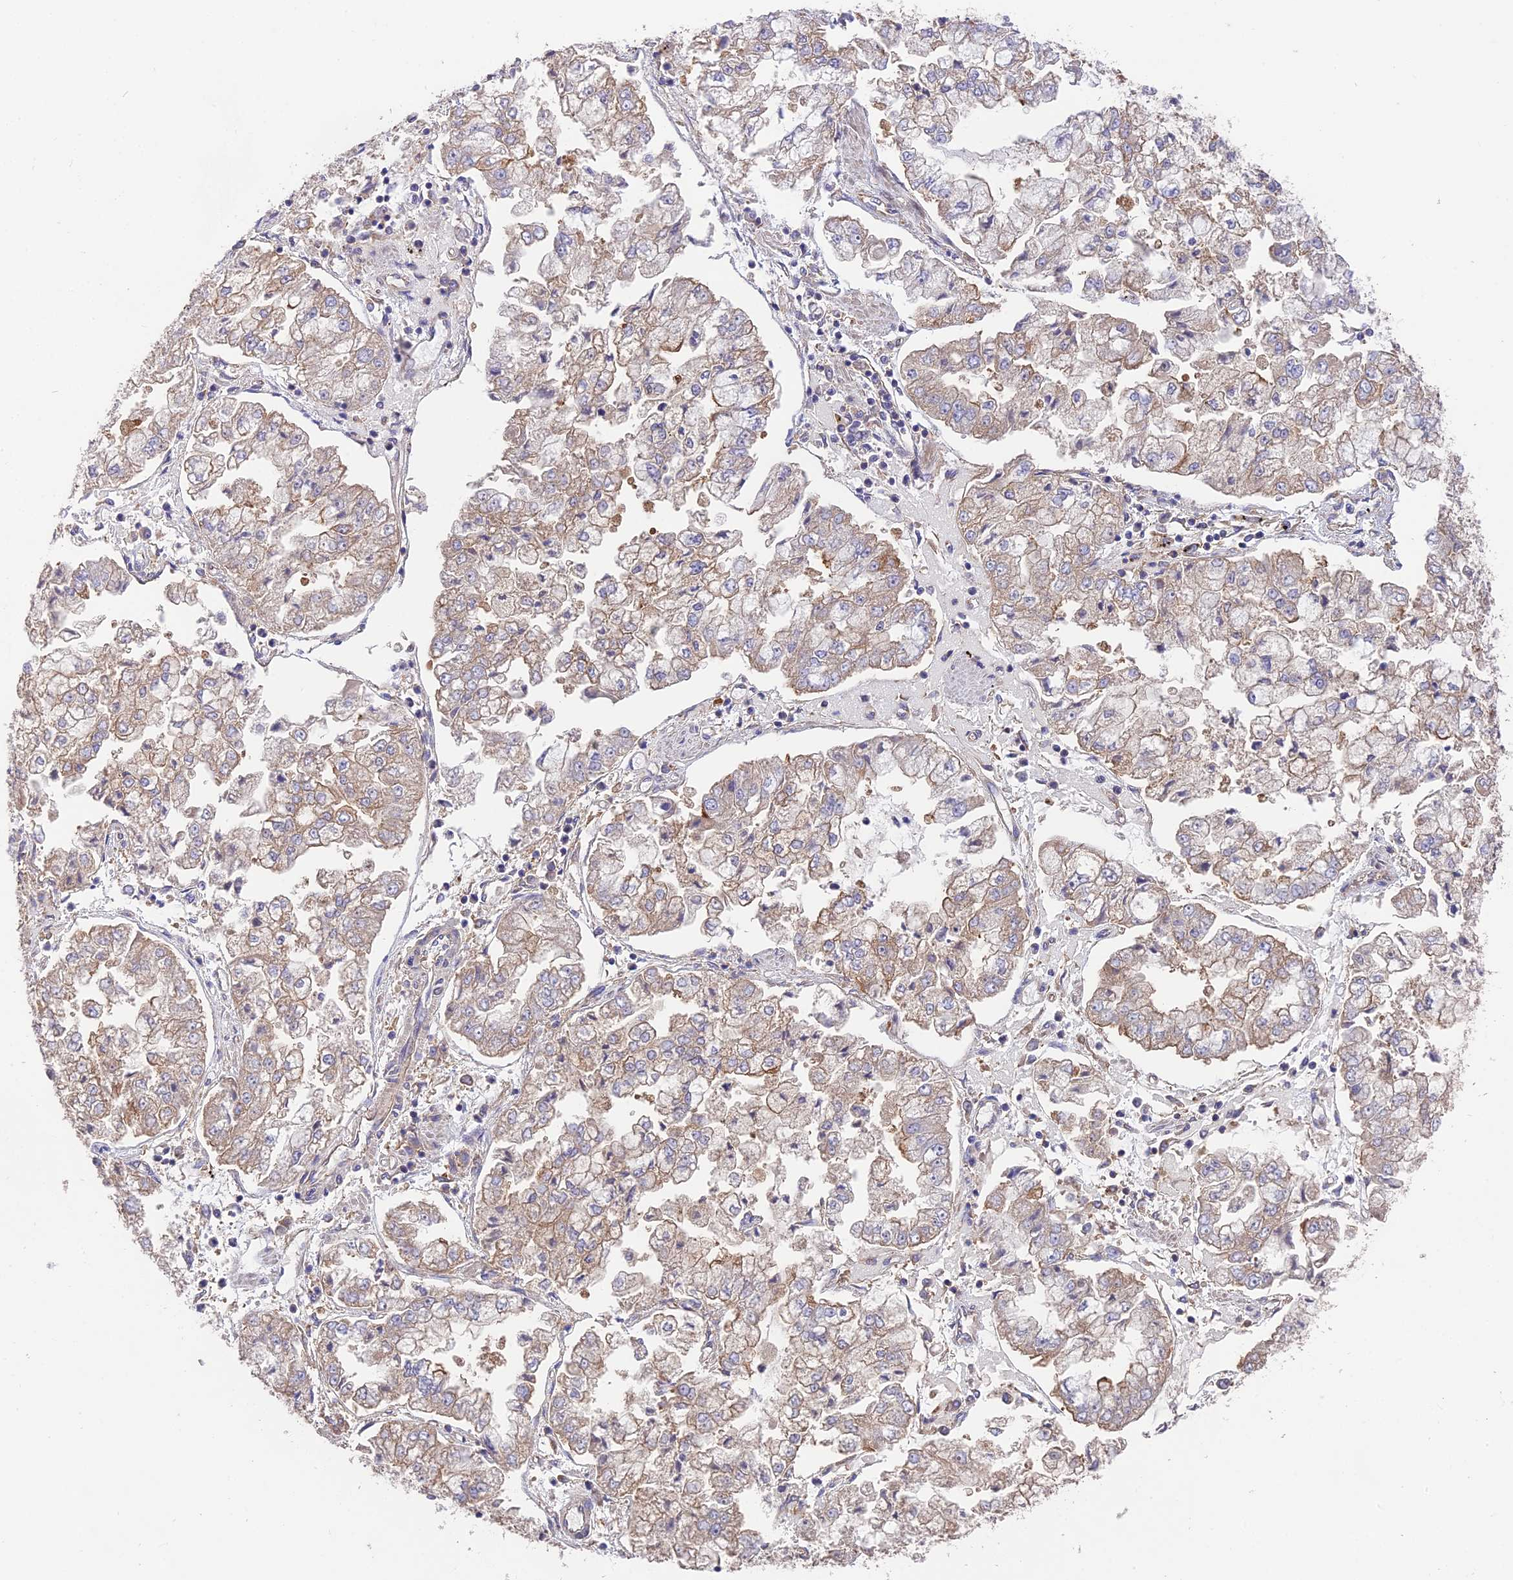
{"staining": {"intensity": "weak", "quantity": "25%-75%", "location": "cytoplasmic/membranous"}, "tissue": "stomach cancer", "cell_type": "Tumor cells", "image_type": "cancer", "snomed": [{"axis": "morphology", "description": "Adenocarcinoma, NOS"}, {"axis": "topography", "description": "Stomach"}], "caption": "Stomach adenocarcinoma stained with a protein marker exhibits weak staining in tumor cells.", "gene": "BLOC1S4", "patient": {"sex": "male", "age": 76}}